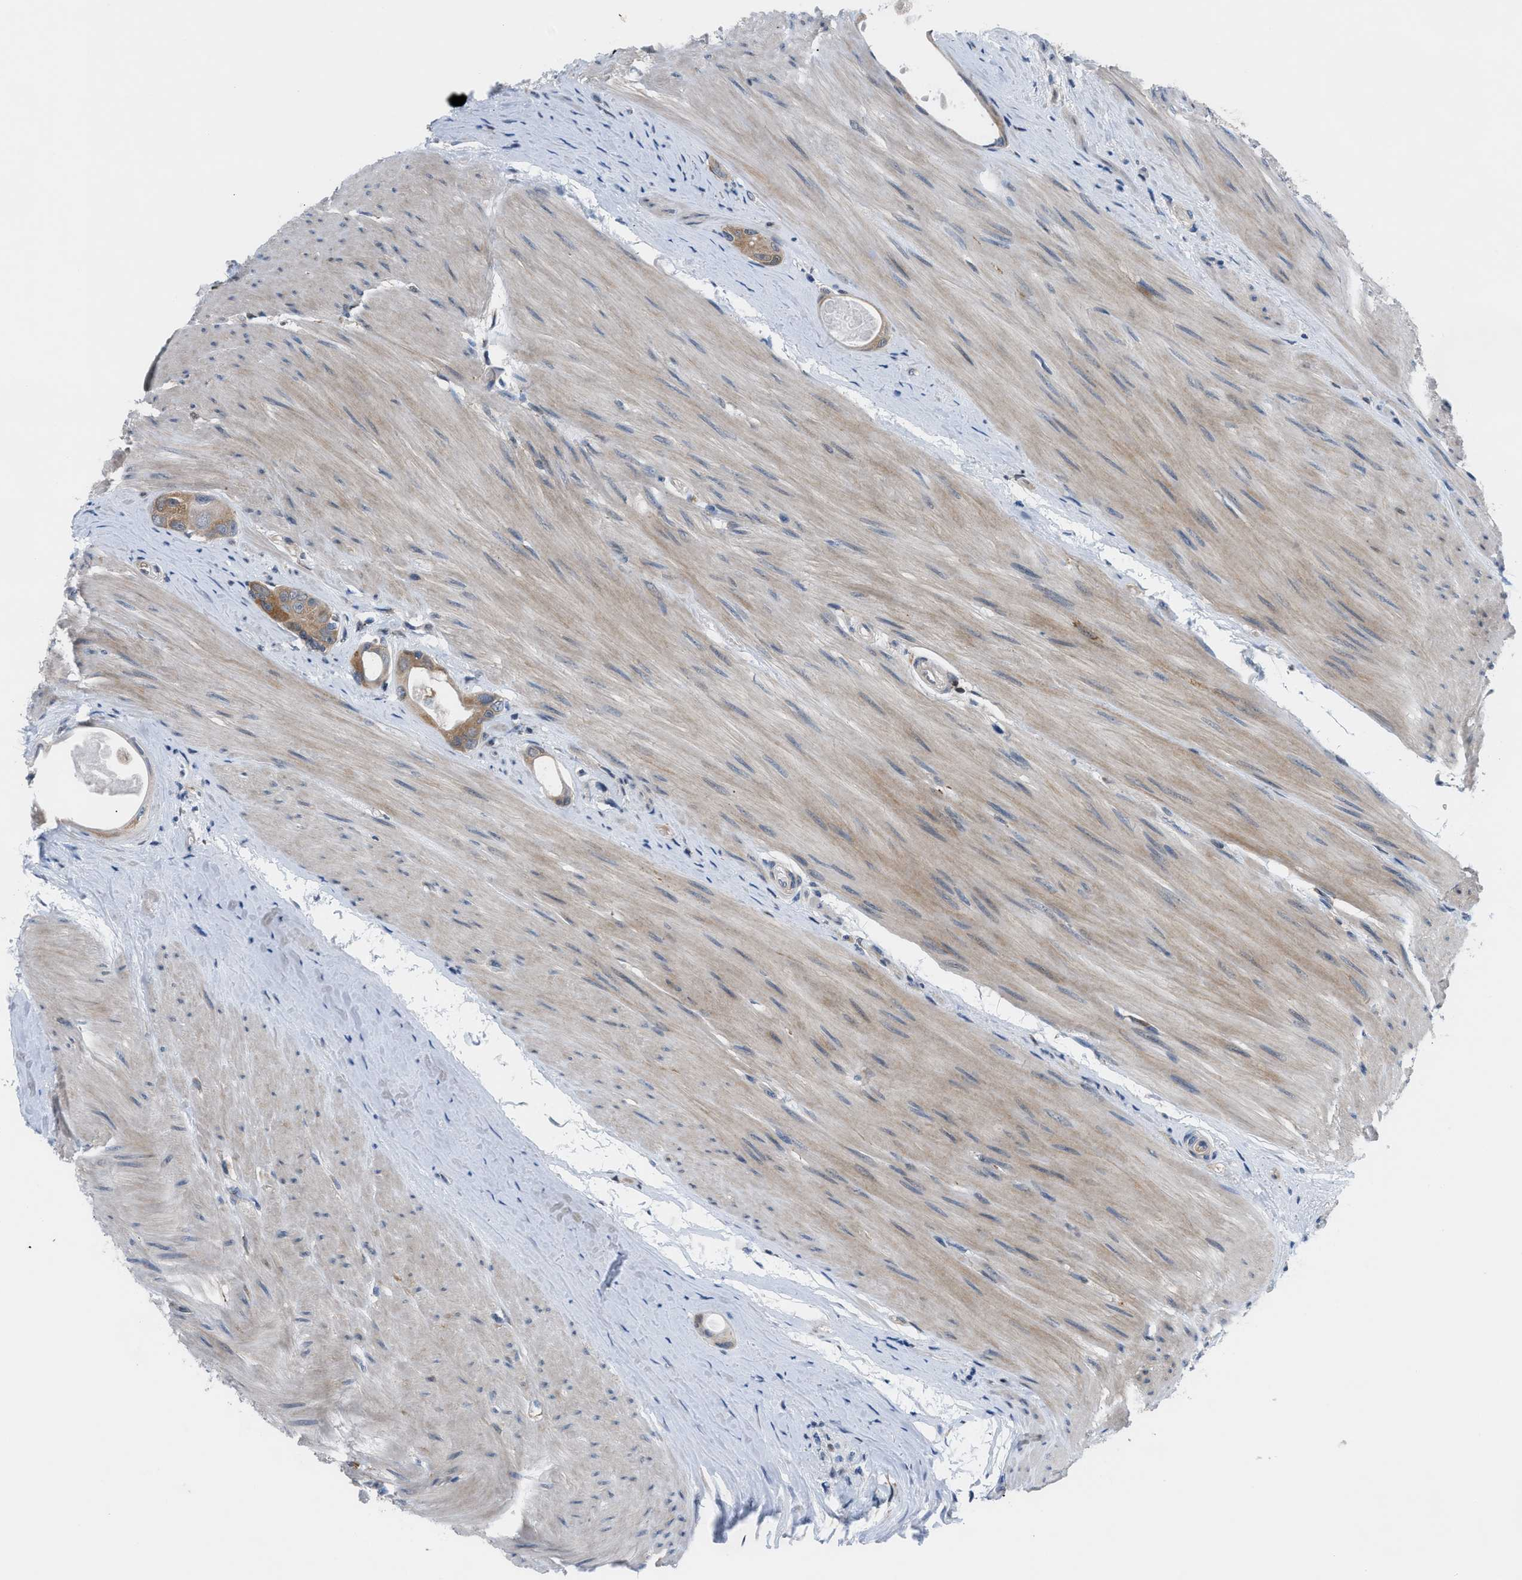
{"staining": {"intensity": "moderate", "quantity": ">75%", "location": "cytoplasmic/membranous"}, "tissue": "colorectal cancer", "cell_type": "Tumor cells", "image_type": "cancer", "snomed": [{"axis": "morphology", "description": "Adenocarcinoma, NOS"}, {"axis": "topography", "description": "Rectum"}], "caption": "The immunohistochemical stain labels moderate cytoplasmic/membranous expression in tumor cells of colorectal adenocarcinoma tissue.", "gene": "TMEM45B", "patient": {"sex": "male", "age": 51}}